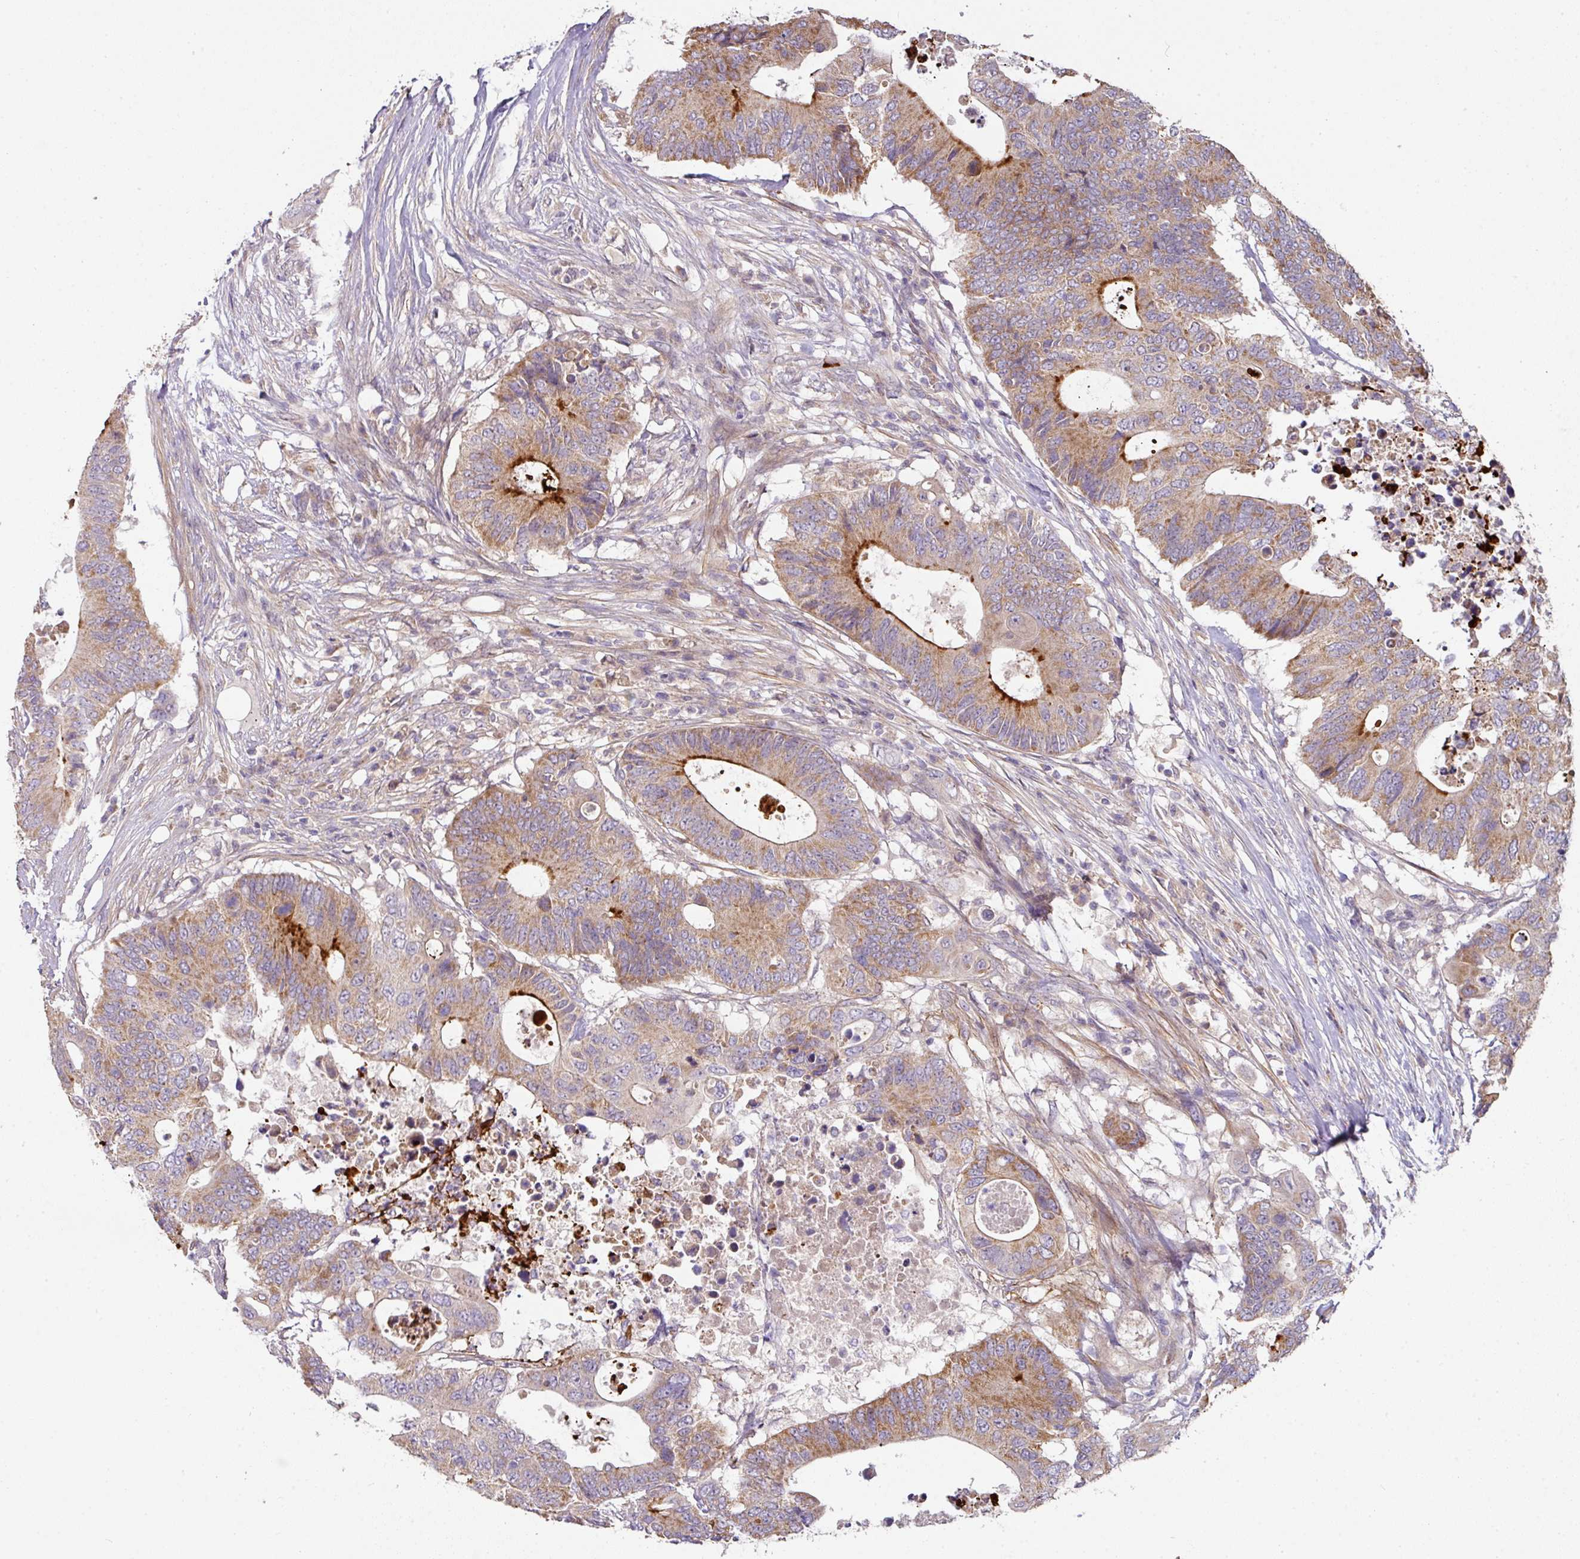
{"staining": {"intensity": "moderate", "quantity": ">75%", "location": "cytoplasmic/membranous"}, "tissue": "colorectal cancer", "cell_type": "Tumor cells", "image_type": "cancer", "snomed": [{"axis": "morphology", "description": "Adenocarcinoma, NOS"}, {"axis": "topography", "description": "Colon"}], "caption": "Immunohistochemical staining of human colorectal cancer exhibits moderate cytoplasmic/membranous protein positivity in approximately >75% of tumor cells.", "gene": "STK35", "patient": {"sex": "male", "age": 71}}